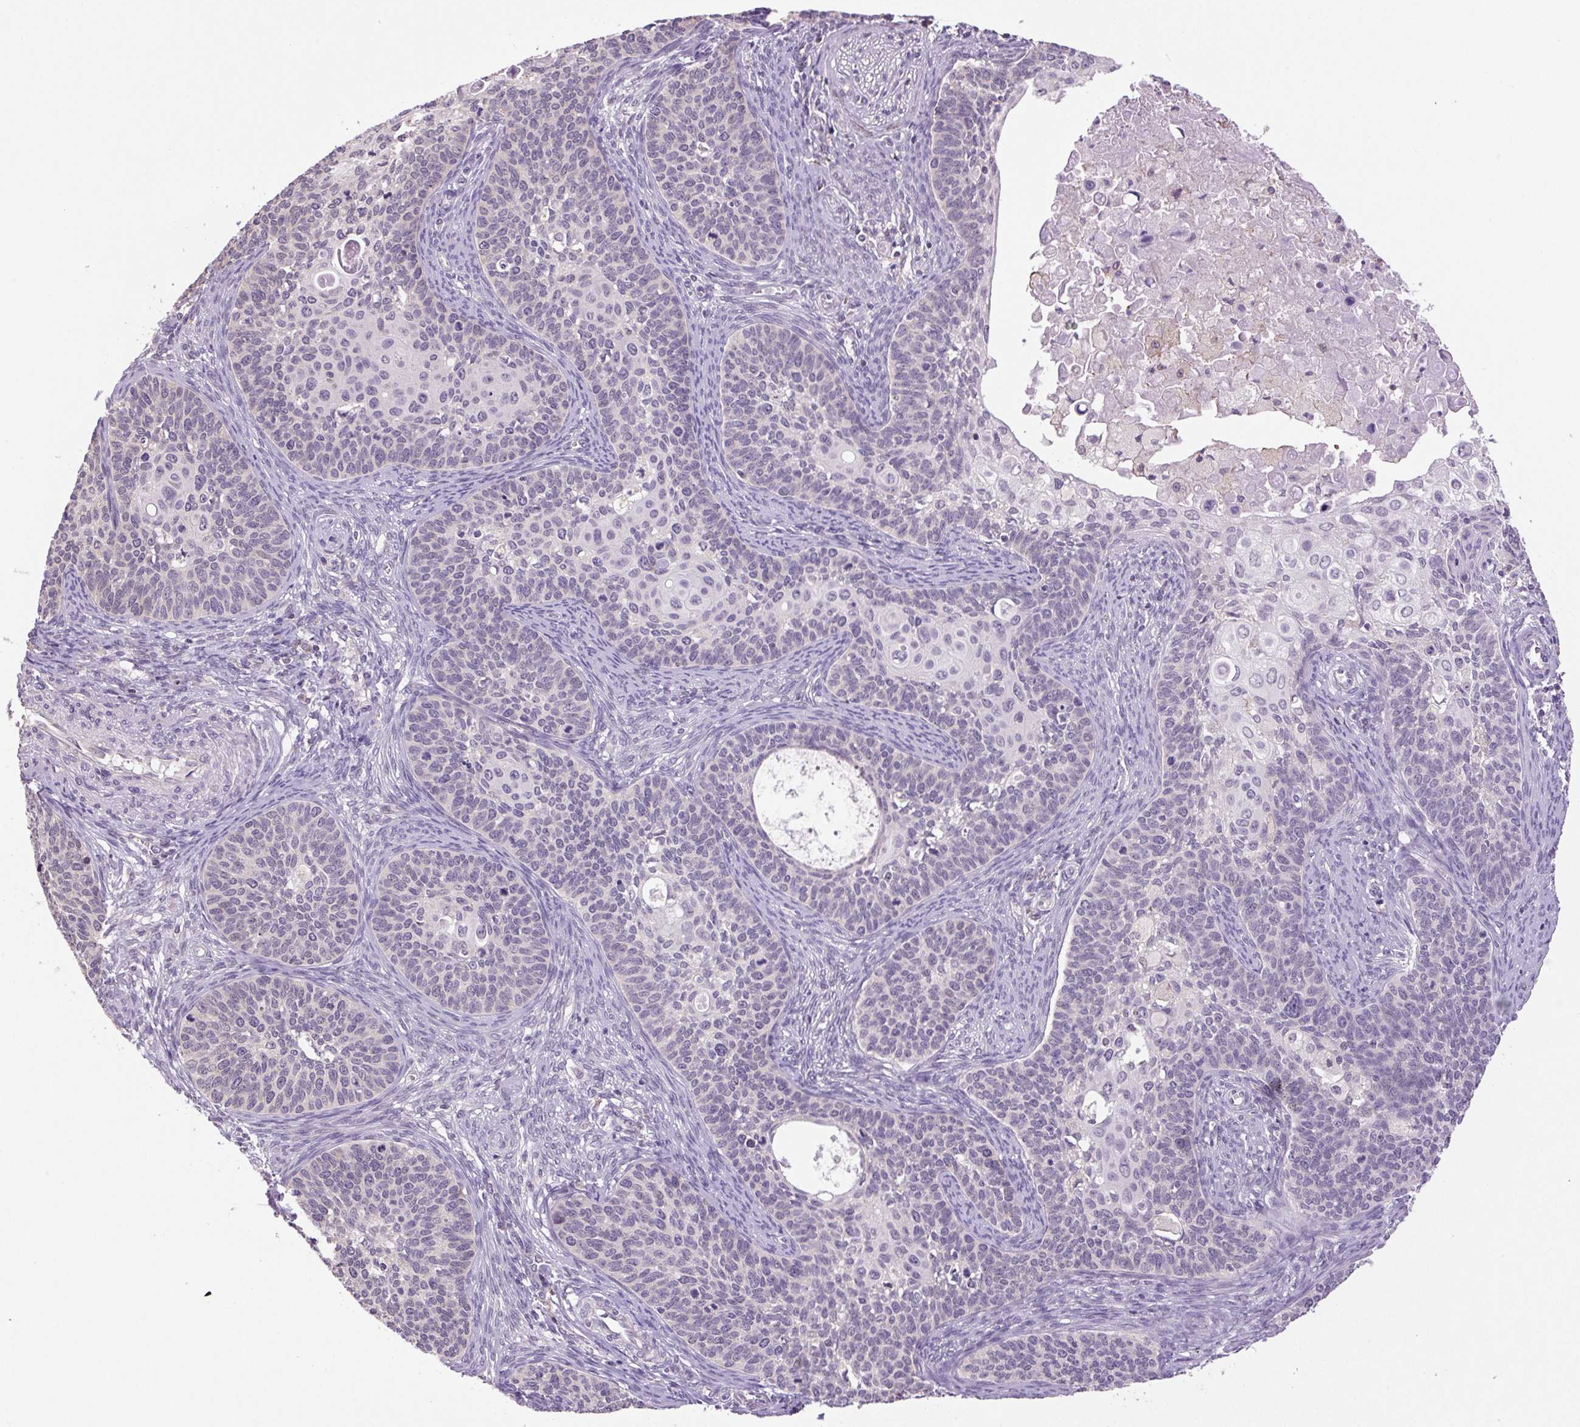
{"staining": {"intensity": "negative", "quantity": "none", "location": "none"}, "tissue": "cervical cancer", "cell_type": "Tumor cells", "image_type": "cancer", "snomed": [{"axis": "morphology", "description": "Squamous cell carcinoma, NOS"}, {"axis": "topography", "description": "Cervix"}], "caption": "The immunohistochemistry image has no significant expression in tumor cells of squamous cell carcinoma (cervical) tissue.", "gene": "SGF29", "patient": {"sex": "female", "age": 33}}